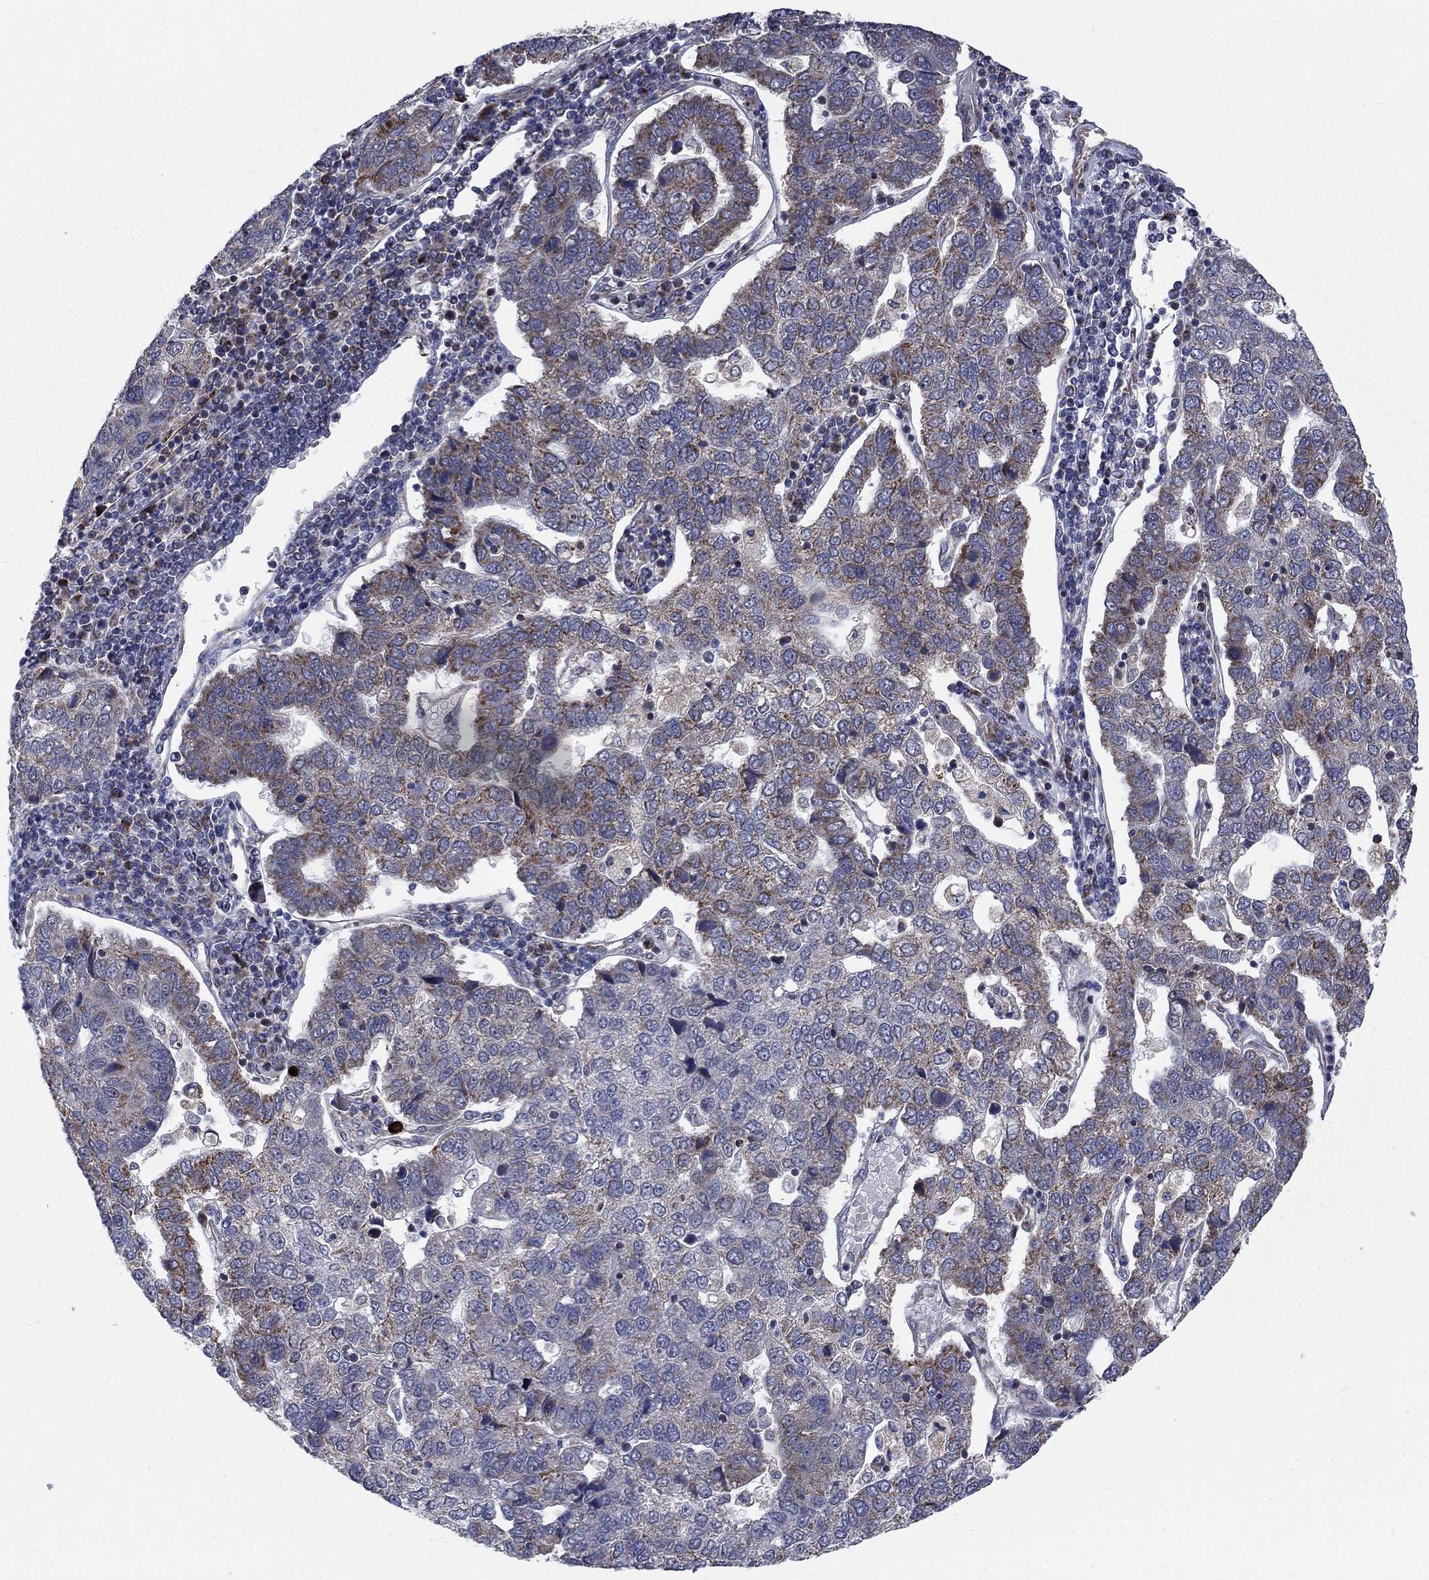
{"staining": {"intensity": "moderate", "quantity": "25%-75%", "location": "cytoplasmic/membranous"}, "tissue": "pancreatic cancer", "cell_type": "Tumor cells", "image_type": "cancer", "snomed": [{"axis": "morphology", "description": "Adenocarcinoma, NOS"}, {"axis": "topography", "description": "Pancreas"}], "caption": "Adenocarcinoma (pancreatic) was stained to show a protein in brown. There is medium levels of moderate cytoplasmic/membranous positivity in approximately 25%-75% of tumor cells. The protein is shown in brown color, while the nuclei are stained blue.", "gene": "NDUFC1", "patient": {"sex": "female", "age": 61}}